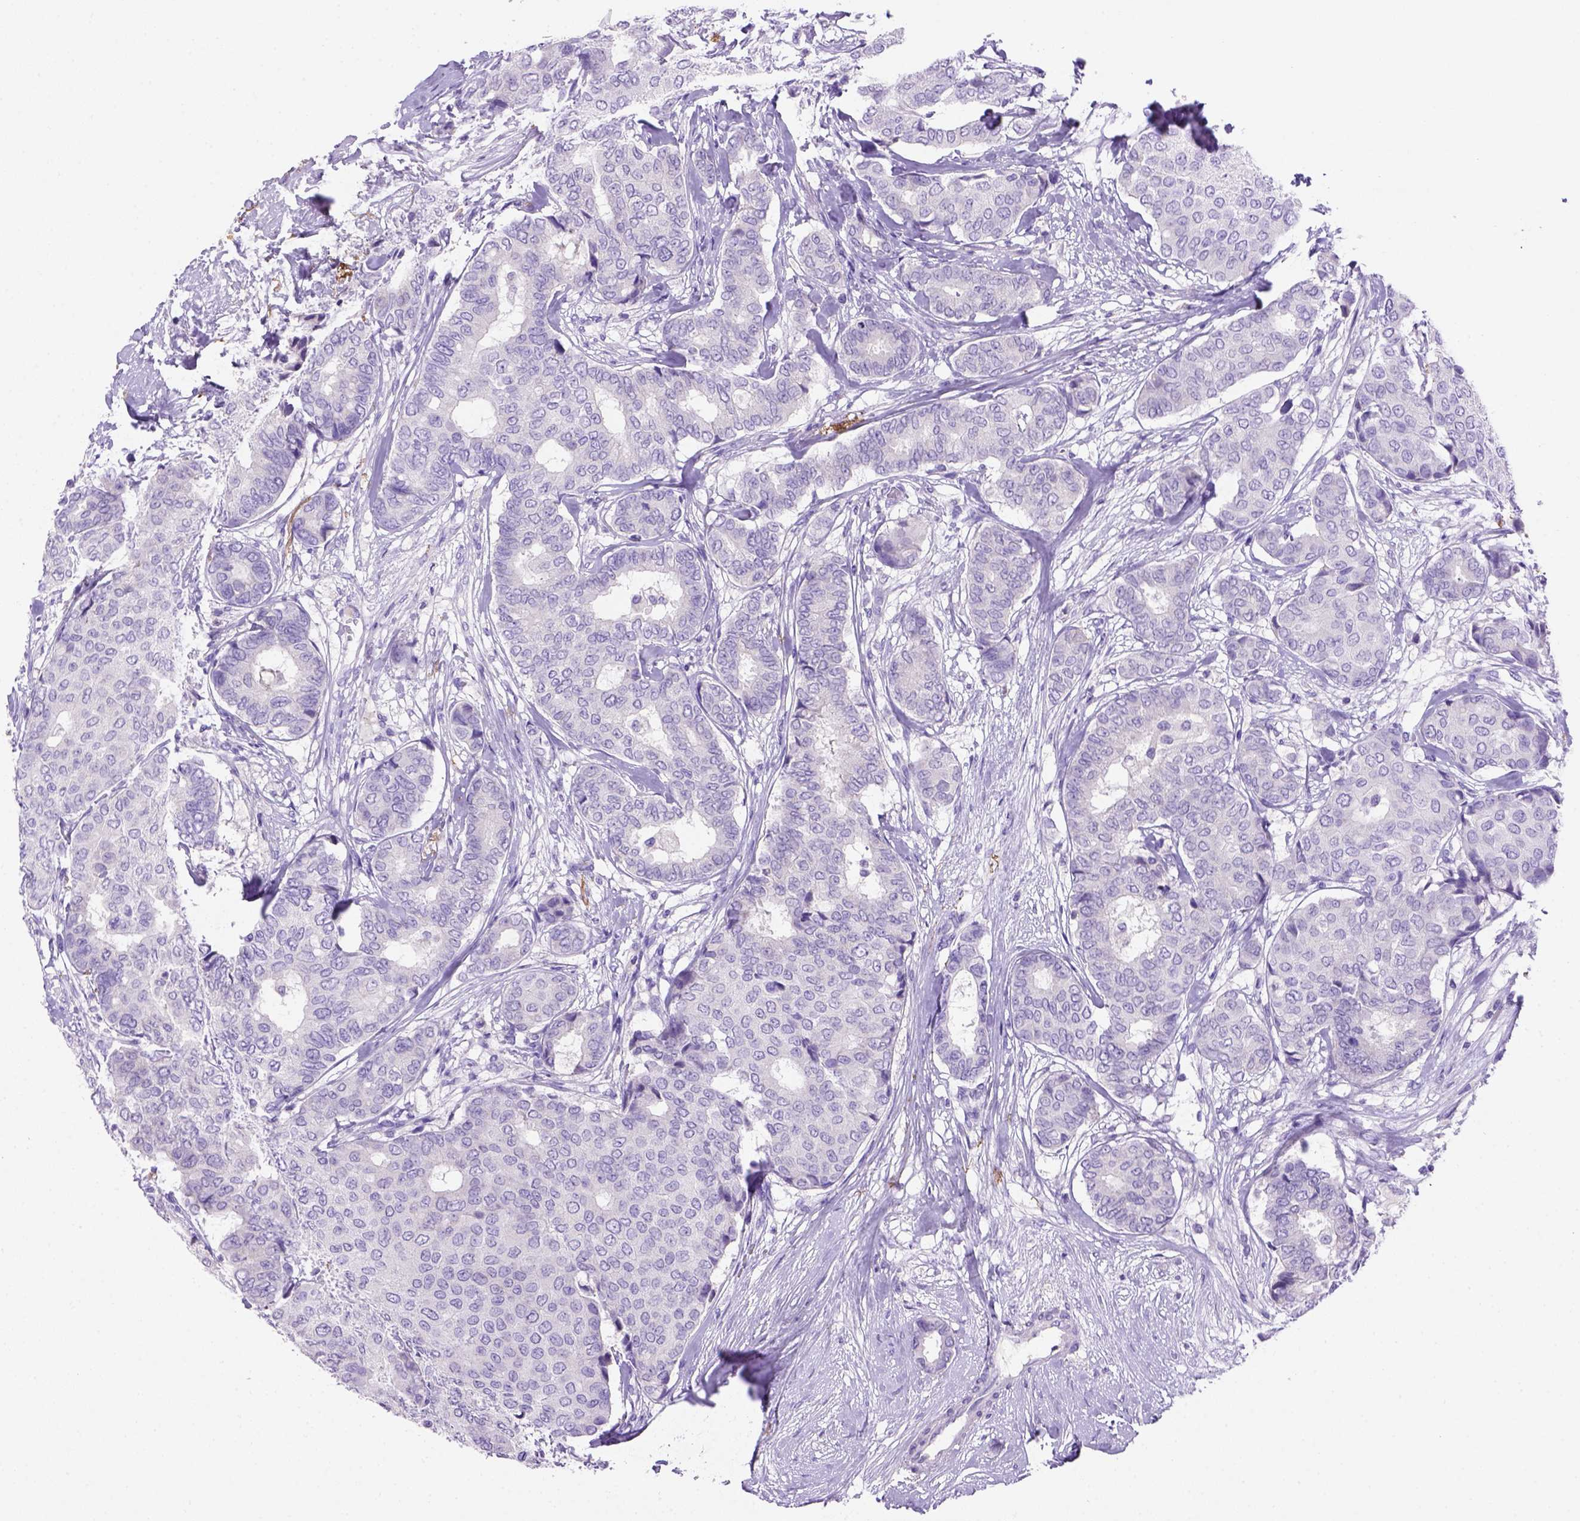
{"staining": {"intensity": "negative", "quantity": "none", "location": "none"}, "tissue": "breast cancer", "cell_type": "Tumor cells", "image_type": "cancer", "snomed": [{"axis": "morphology", "description": "Duct carcinoma"}, {"axis": "topography", "description": "Breast"}], "caption": "Micrograph shows no significant protein staining in tumor cells of breast cancer (infiltrating ductal carcinoma).", "gene": "SIRPD", "patient": {"sex": "female", "age": 75}}